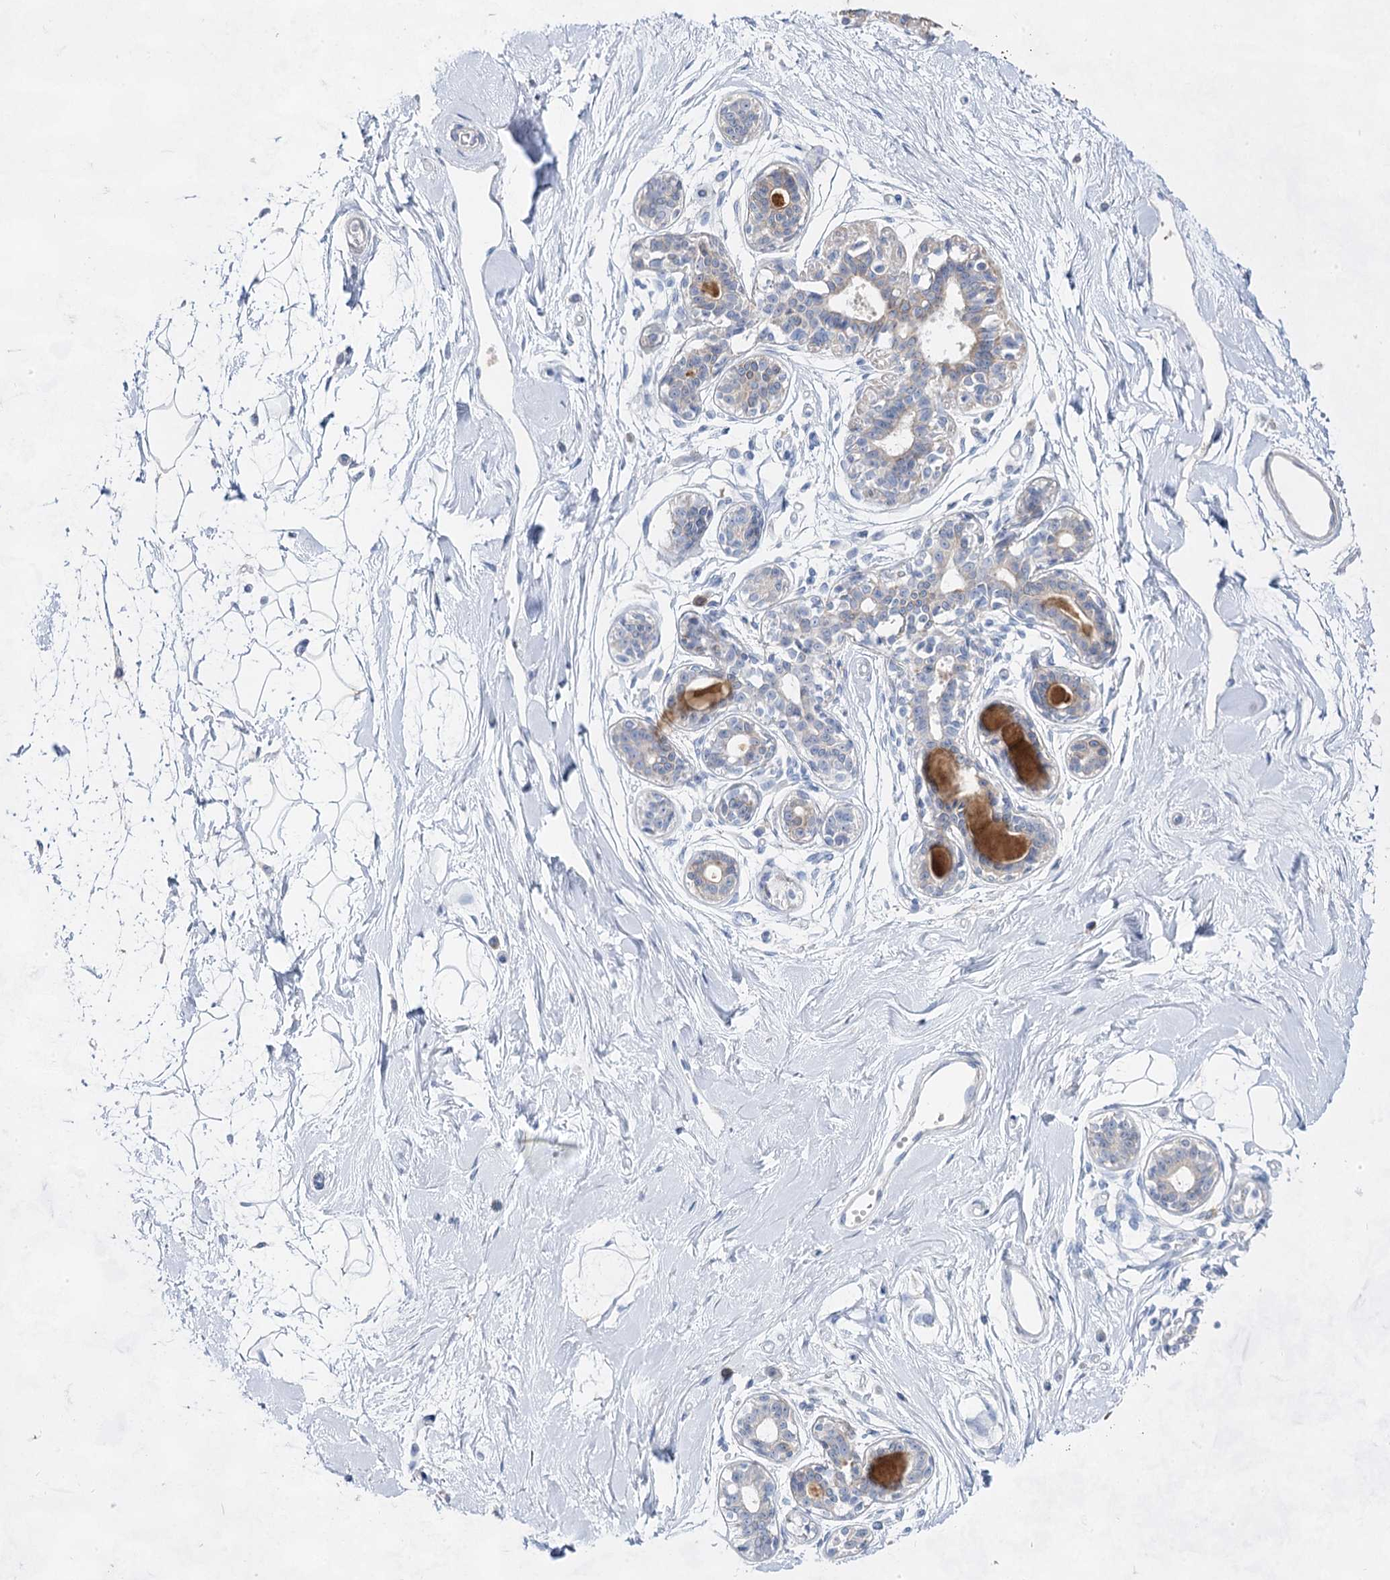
{"staining": {"intensity": "negative", "quantity": "none", "location": "none"}, "tissue": "breast", "cell_type": "Adipocytes", "image_type": "normal", "snomed": [{"axis": "morphology", "description": "Normal tissue, NOS"}, {"axis": "topography", "description": "Breast"}], "caption": "This is a micrograph of IHC staining of benign breast, which shows no expression in adipocytes.", "gene": "ACRV1", "patient": {"sex": "female", "age": 45}}